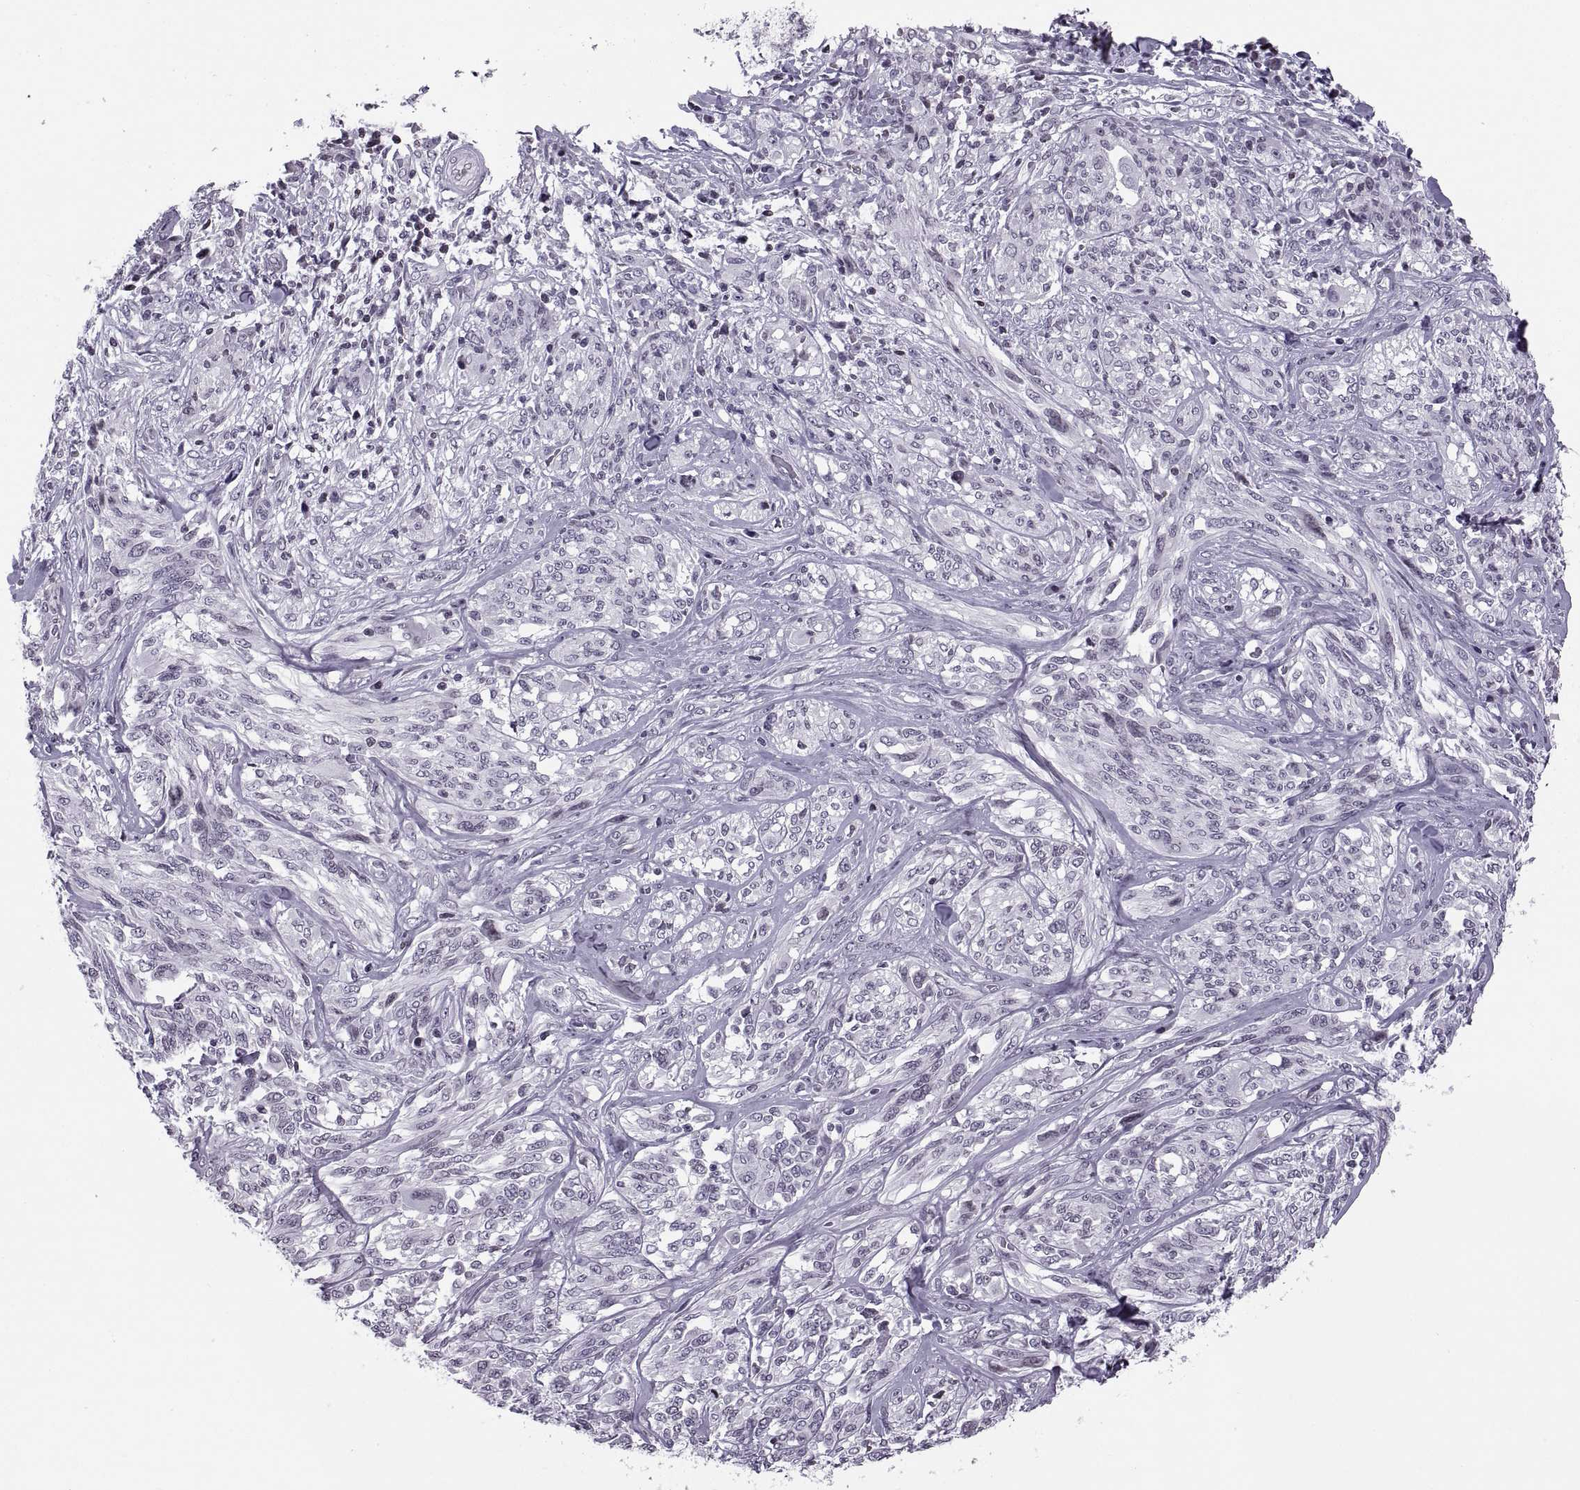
{"staining": {"intensity": "negative", "quantity": "none", "location": "none"}, "tissue": "melanoma", "cell_type": "Tumor cells", "image_type": "cancer", "snomed": [{"axis": "morphology", "description": "Malignant melanoma, NOS"}, {"axis": "topography", "description": "Skin"}], "caption": "Tumor cells show no significant protein positivity in malignant melanoma.", "gene": "H1-8", "patient": {"sex": "female", "age": 91}}